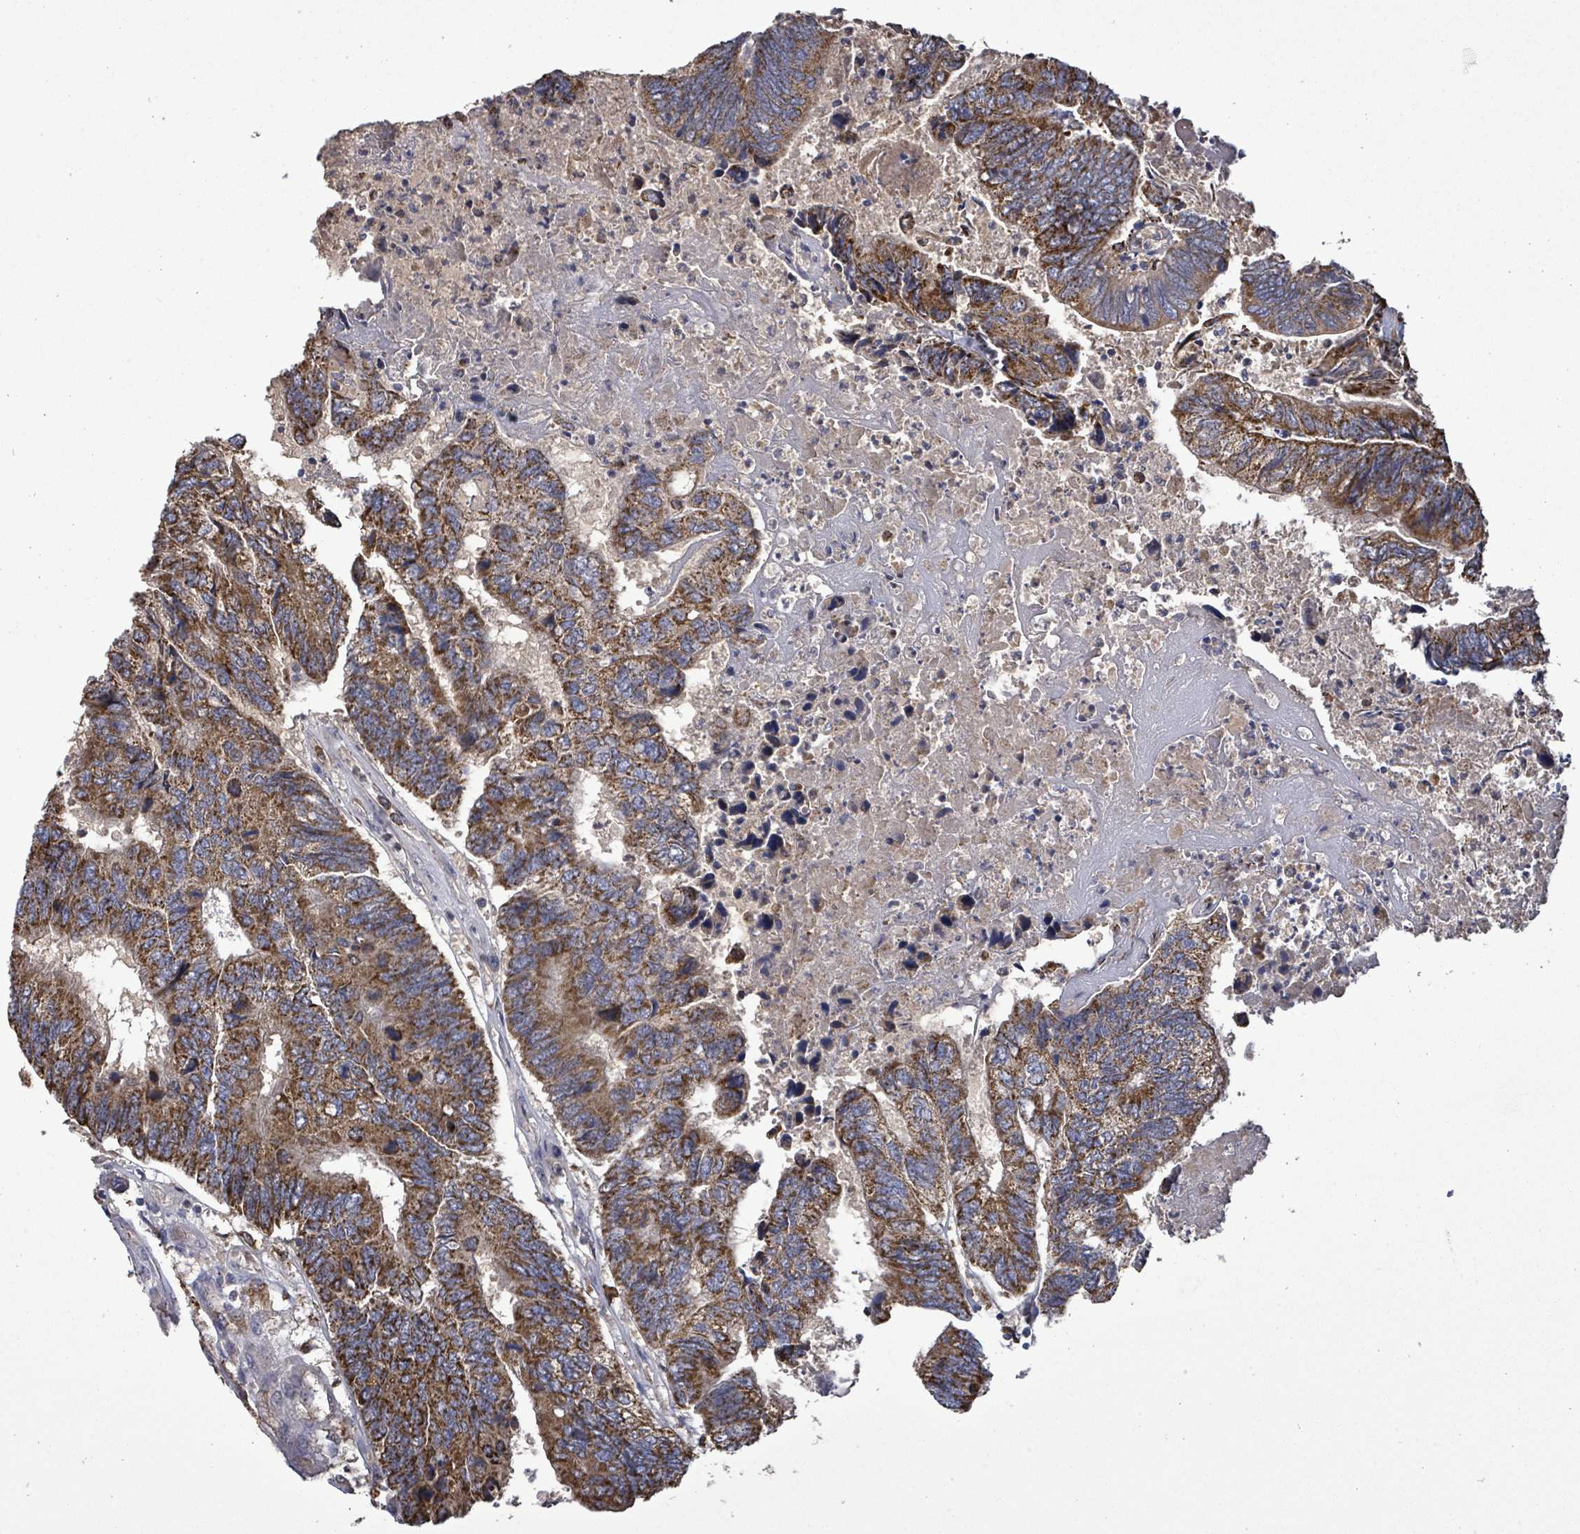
{"staining": {"intensity": "strong", "quantity": ">75%", "location": "cytoplasmic/membranous"}, "tissue": "colorectal cancer", "cell_type": "Tumor cells", "image_type": "cancer", "snomed": [{"axis": "morphology", "description": "Adenocarcinoma, NOS"}, {"axis": "topography", "description": "Colon"}], "caption": "Colorectal cancer stained for a protein demonstrates strong cytoplasmic/membranous positivity in tumor cells. The protein is shown in brown color, while the nuclei are stained blue.", "gene": "MTMR12", "patient": {"sex": "female", "age": 67}}